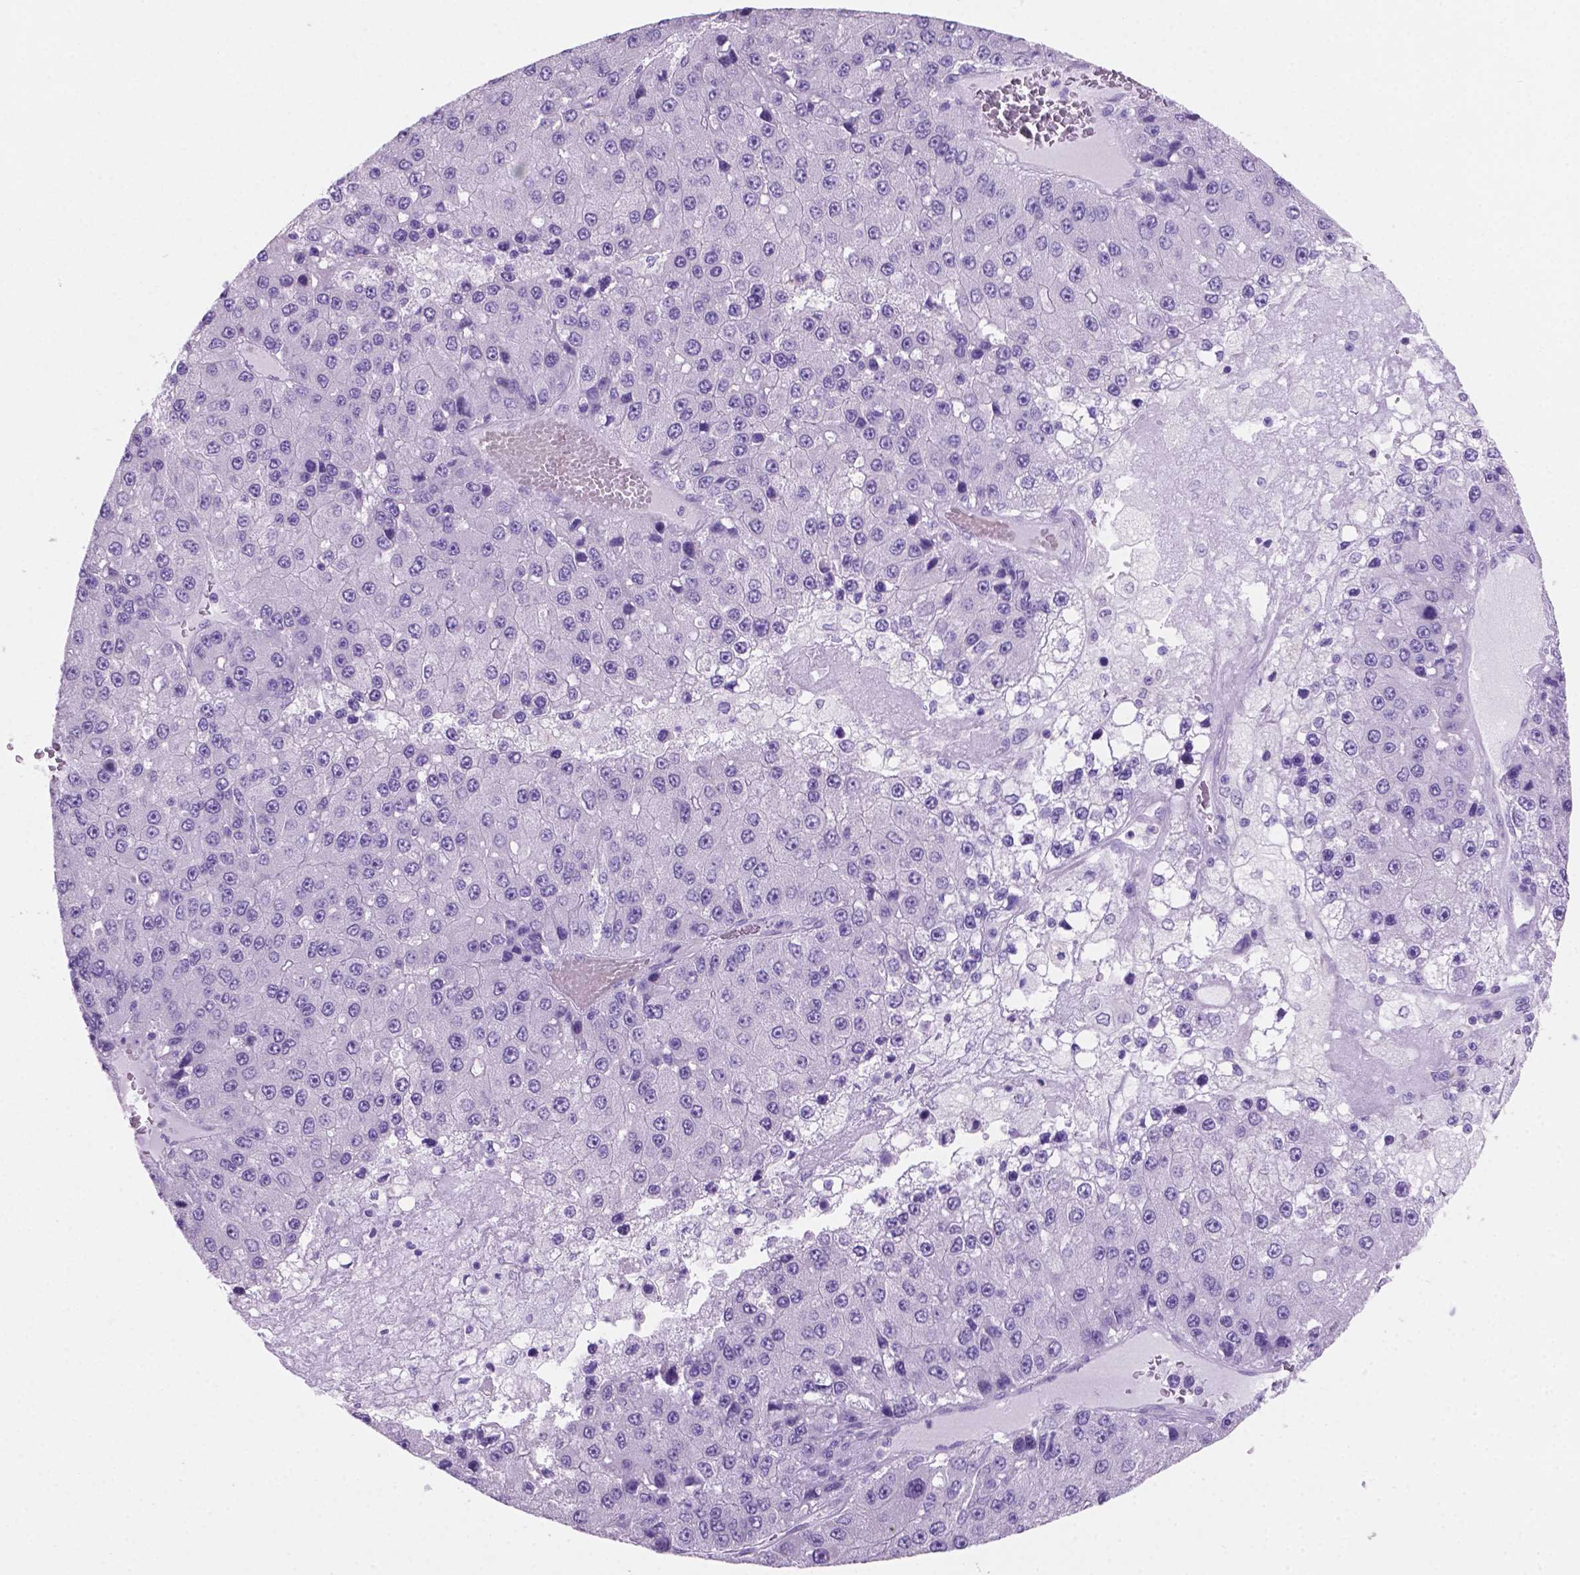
{"staining": {"intensity": "negative", "quantity": "none", "location": "none"}, "tissue": "liver cancer", "cell_type": "Tumor cells", "image_type": "cancer", "snomed": [{"axis": "morphology", "description": "Carcinoma, Hepatocellular, NOS"}, {"axis": "topography", "description": "Liver"}], "caption": "This is a image of IHC staining of liver hepatocellular carcinoma, which shows no expression in tumor cells.", "gene": "GRIN2B", "patient": {"sex": "female", "age": 73}}